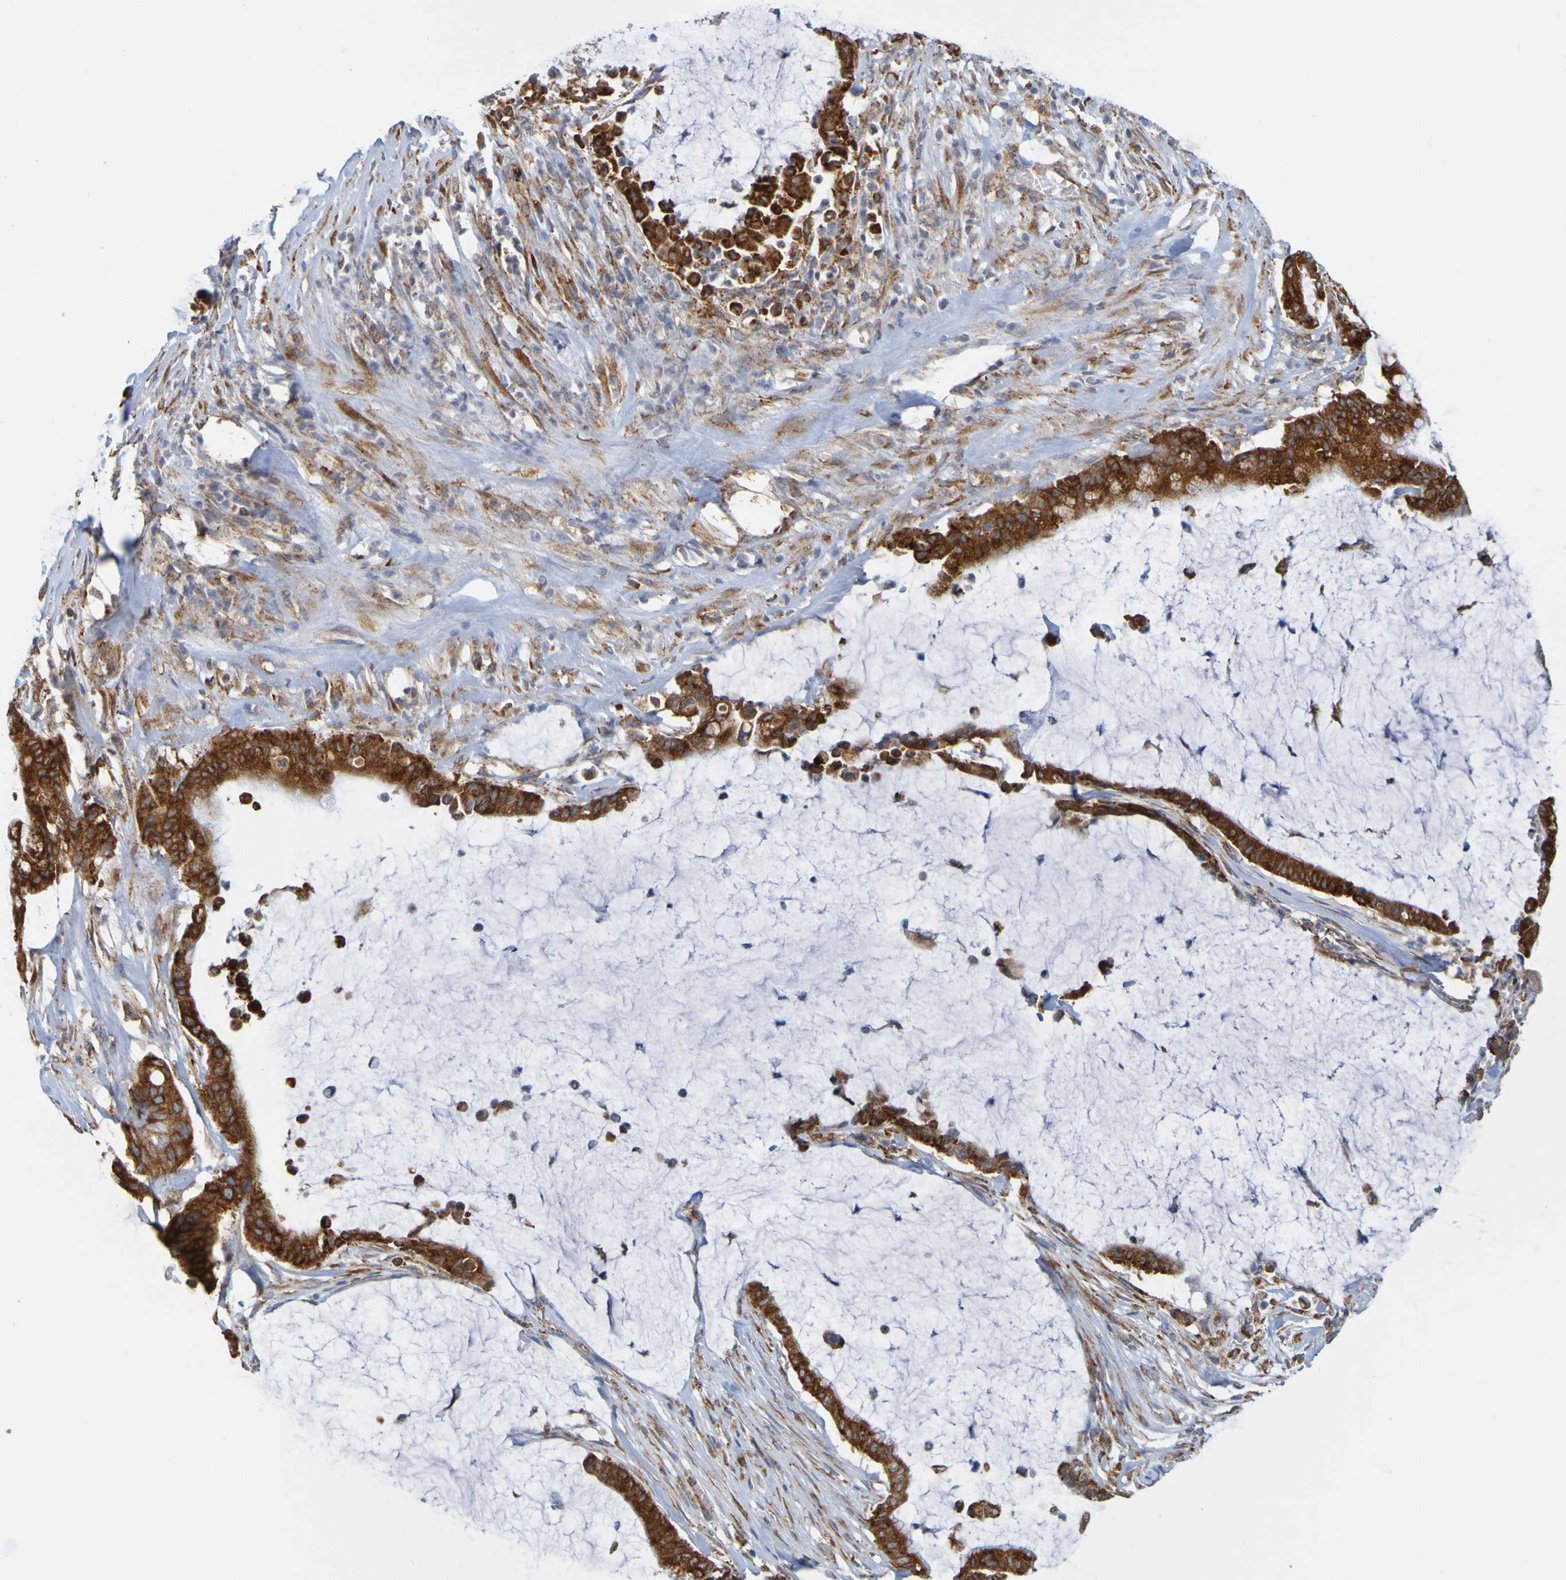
{"staining": {"intensity": "strong", "quantity": ">75%", "location": "cytoplasmic/membranous"}, "tissue": "pancreatic cancer", "cell_type": "Tumor cells", "image_type": "cancer", "snomed": [{"axis": "morphology", "description": "Adenocarcinoma, NOS"}, {"axis": "topography", "description": "Pancreas"}], "caption": "Immunohistochemistry staining of pancreatic adenocarcinoma, which displays high levels of strong cytoplasmic/membranous staining in approximately >75% of tumor cells indicating strong cytoplasmic/membranous protein staining. The staining was performed using DAB (3,3'-diaminobenzidine) (brown) for protein detection and nuclei were counterstained in hematoxylin (blue).", "gene": "PDIA3", "patient": {"sex": "male", "age": 41}}